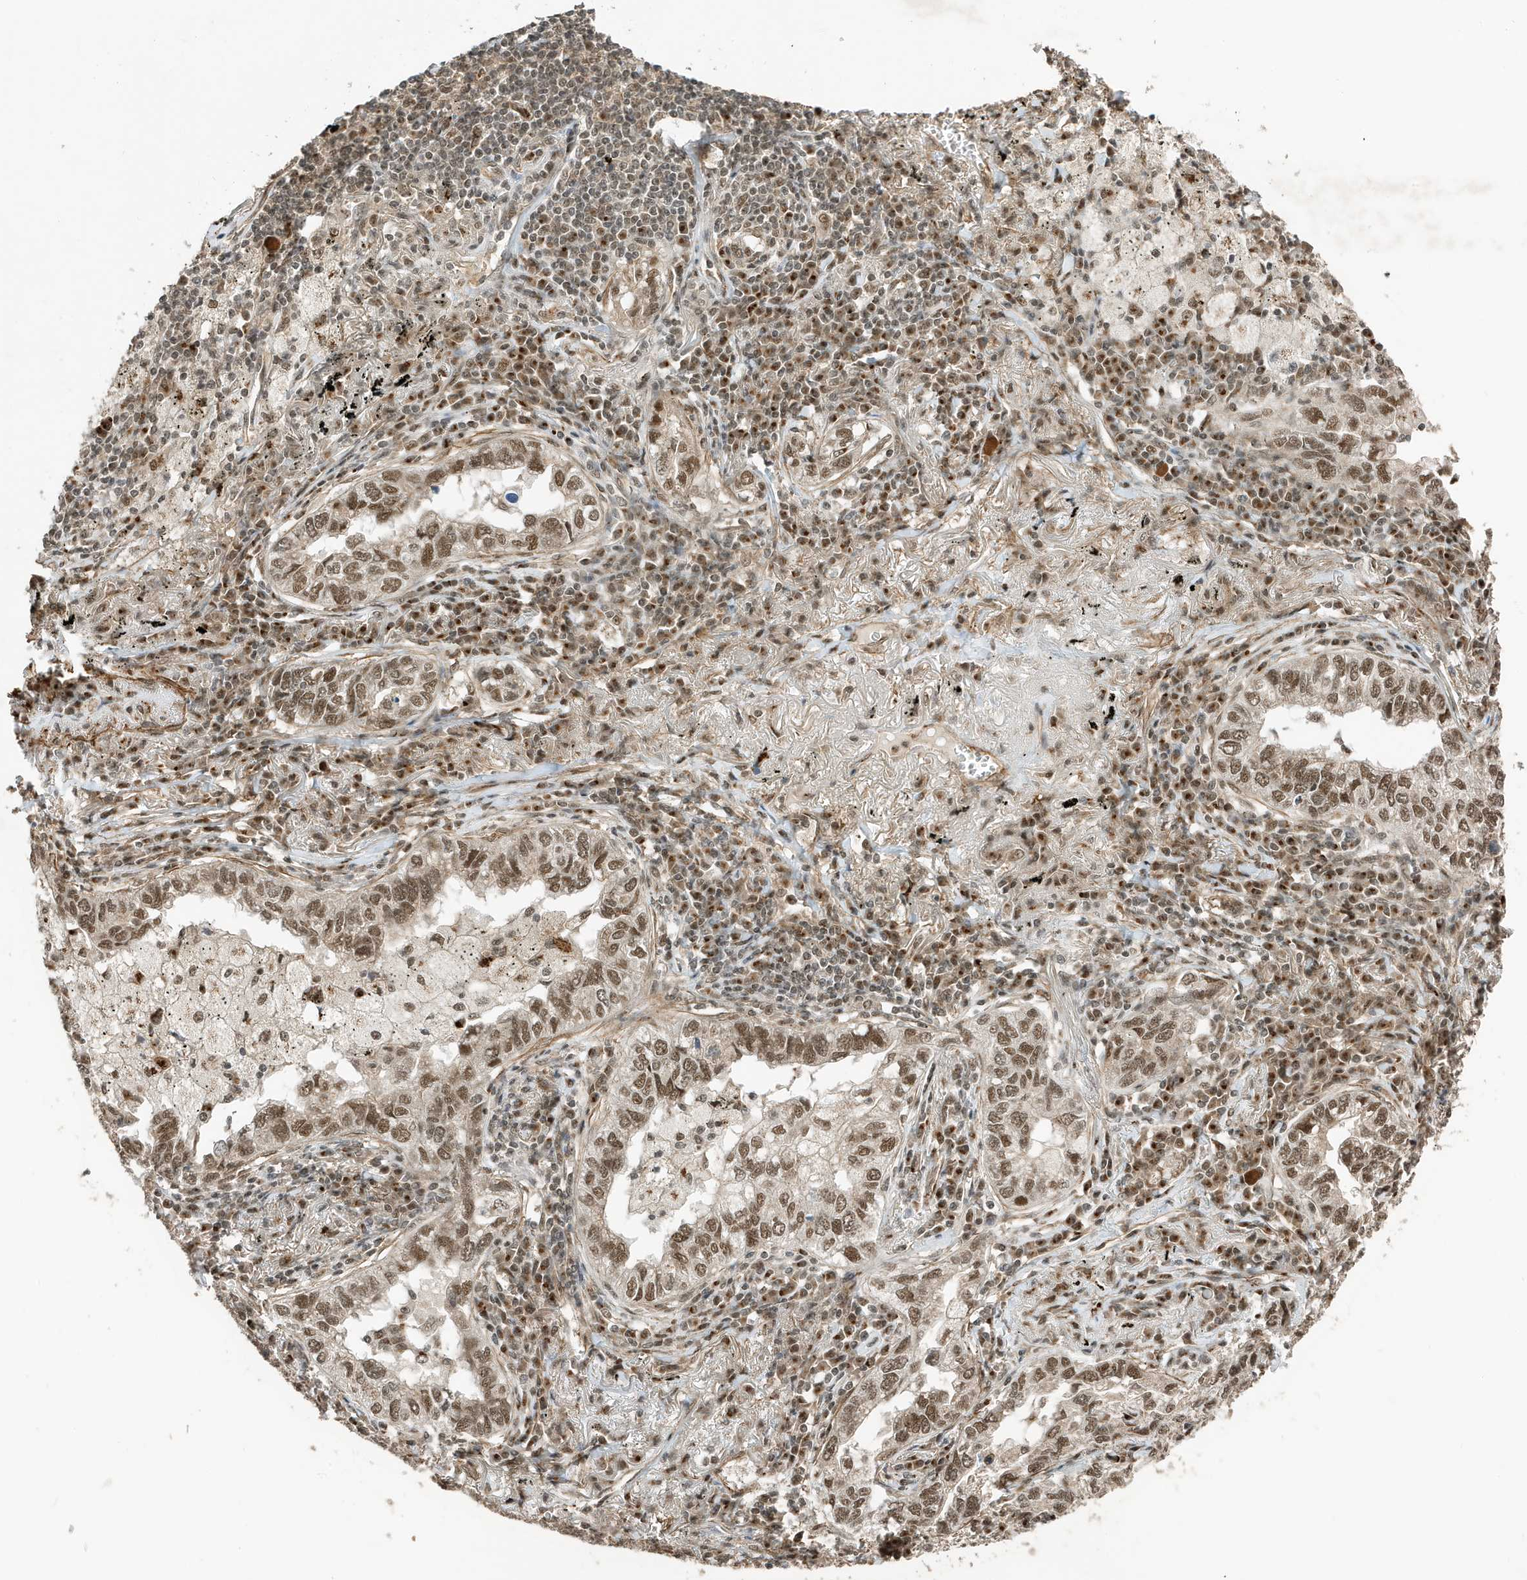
{"staining": {"intensity": "moderate", "quantity": ">75%", "location": "nuclear"}, "tissue": "lung cancer", "cell_type": "Tumor cells", "image_type": "cancer", "snomed": [{"axis": "morphology", "description": "Adenocarcinoma, NOS"}, {"axis": "topography", "description": "Lung"}], "caption": "Immunohistochemical staining of human lung adenocarcinoma shows medium levels of moderate nuclear expression in approximately >75% of tumor cells.", "gene": "MAST3", "patient": {"sex": "male", "age": 65}}